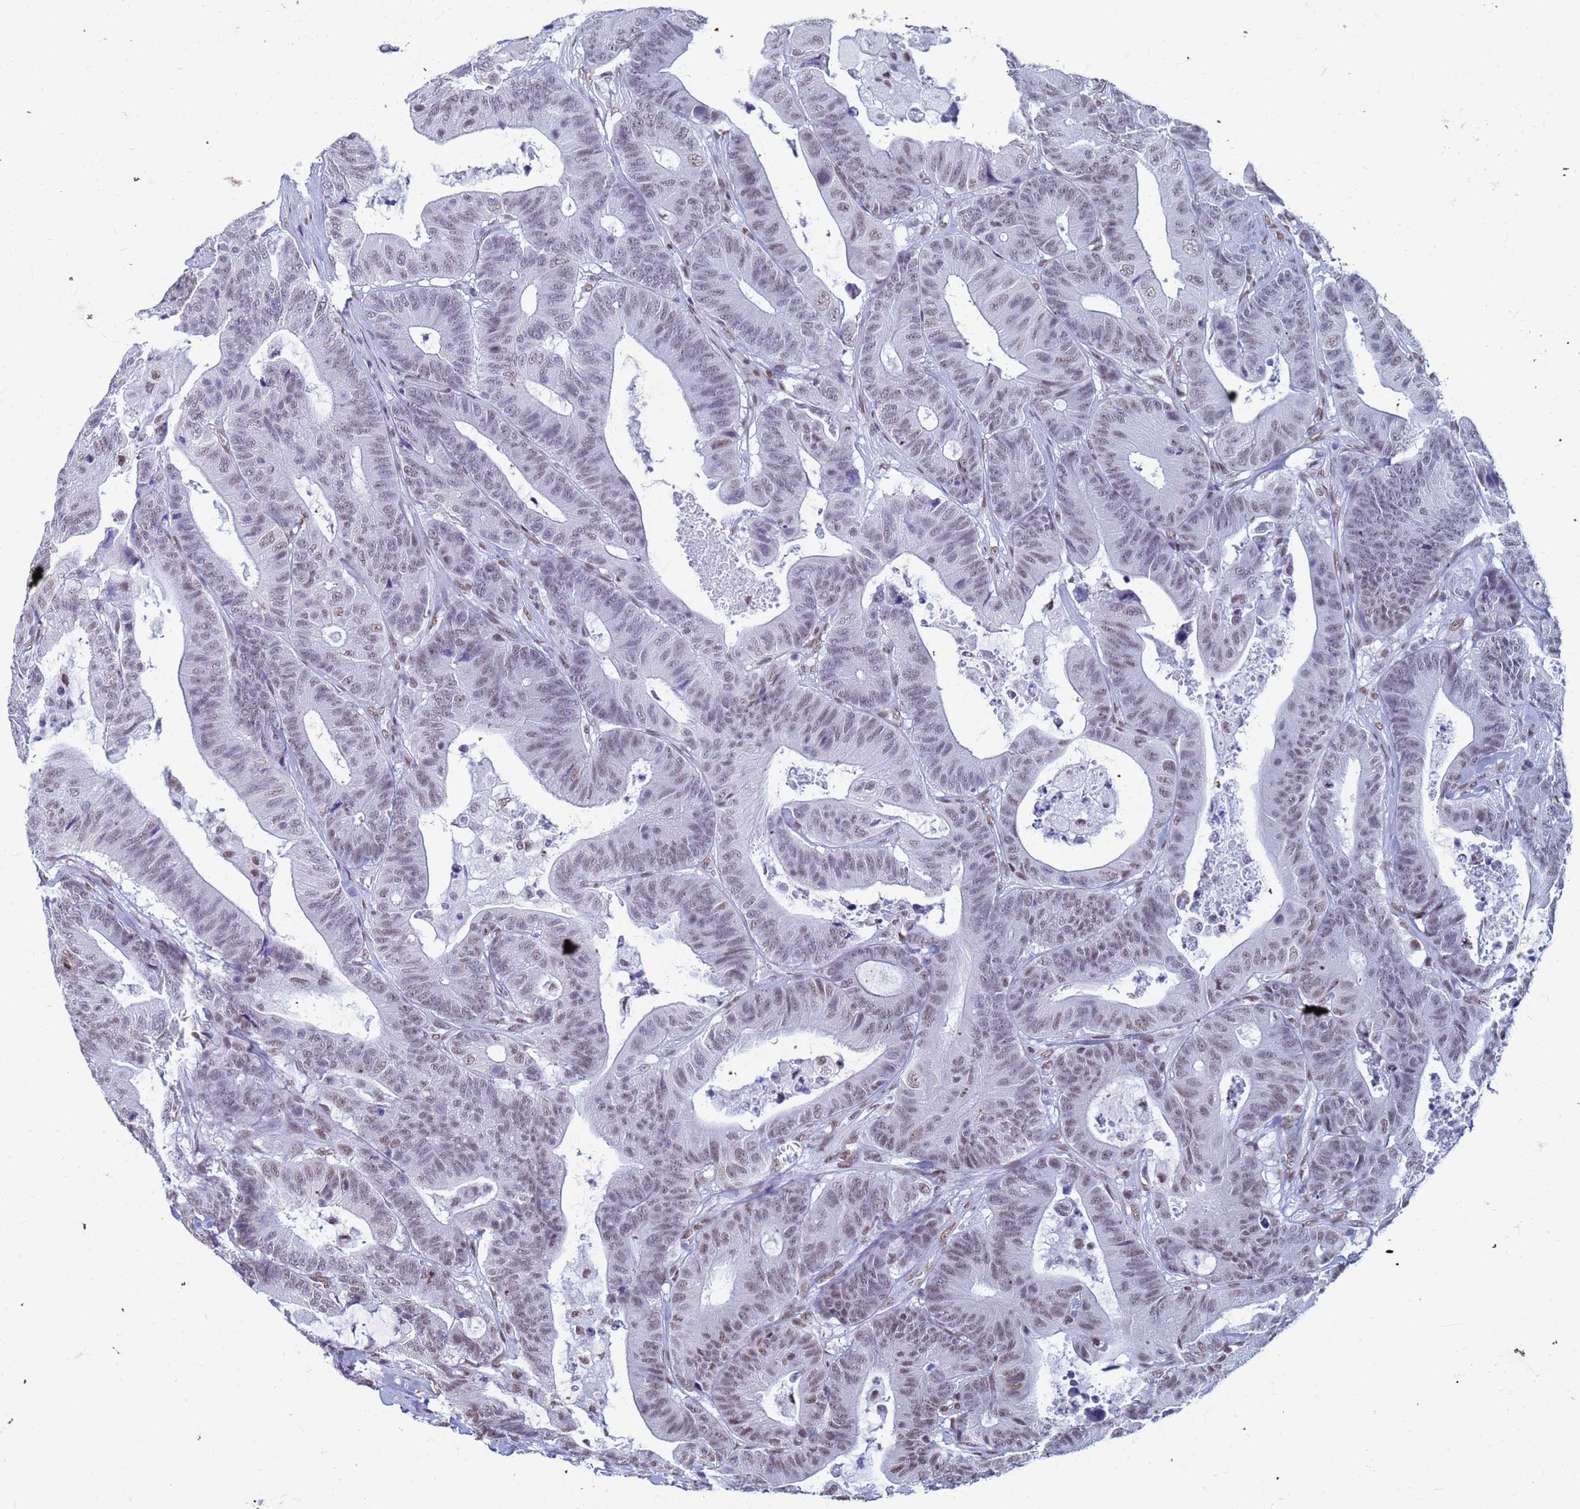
{"staining": {"intensity": "moderate", "quantity": ">75%", "location": "nuclear"}, "tissue": "colorectal cancer", "cell_type": "Tumor cells", "image_type": "cancer", "snomed": [{"axis": "morphology", "description": "Adenocarcinoma, NOS"}, {"axis": "topography", "description": "Colon"}], "caption": "A micrograph of colorectal adenocarcinoma stained for a protein displays moderate nuclear brown staining in tumor cells.", "gene": "FAM170B", "patient": {"sex": "female", "age": 84}}